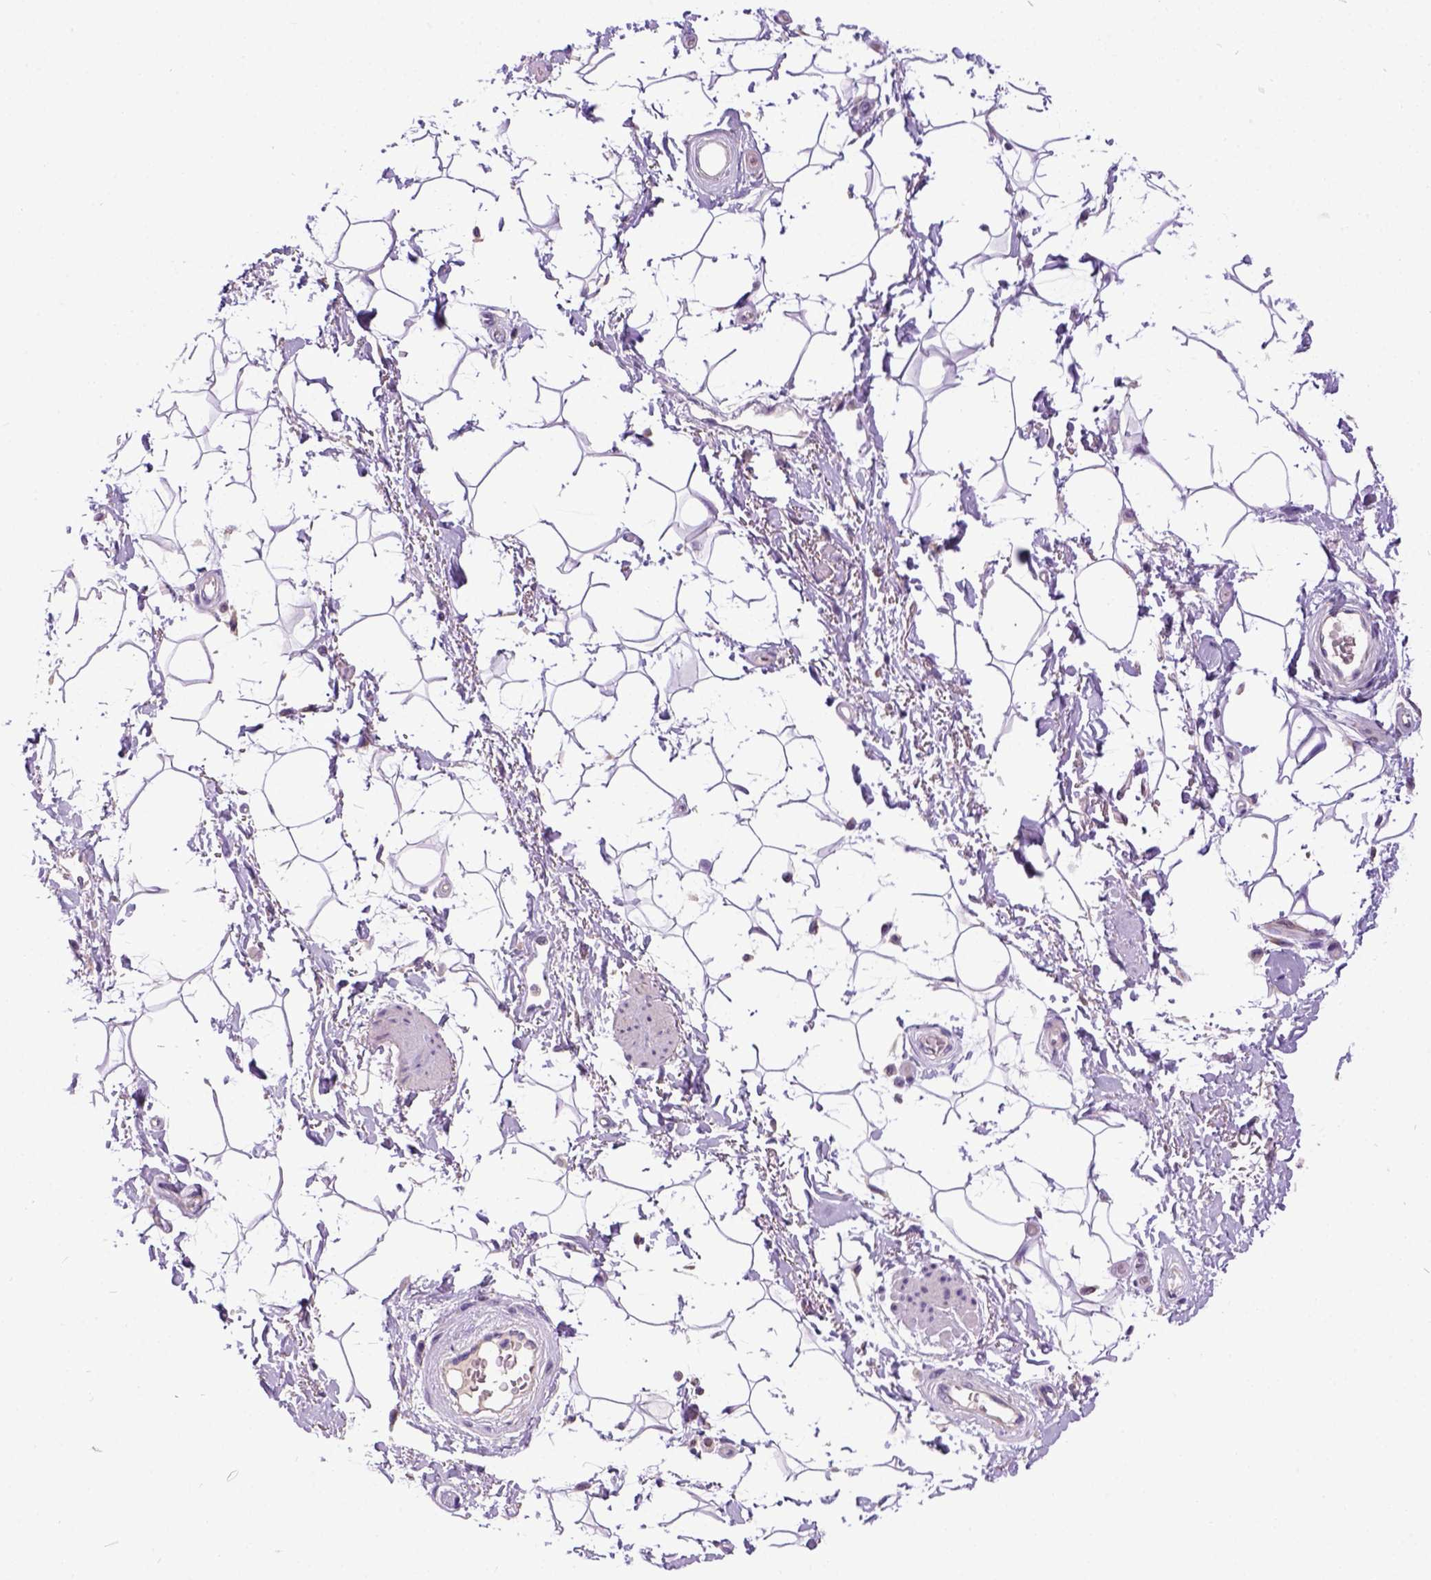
{"staining": {"intensity": "negative", "quantity": "none", "location": "none"}, "tissue": "adipose tissue", "cell_type": "Adipocytes", "image_type": "normal", "snomed": [{"axis": "morphology", "description": "Normal tissue, NOS"}, {"axis": "topography", "description": "Anal"}, {"axis": "topography", "description": "Peripheral nerve tissue"}], "caption": "DAB immunohistochemical staining of unremarkable adipose tissue exhibits no significant positivity in adipocytes. Brightfield microscopy of IHC stained with DAB (brown) and hematoxylin (blue), captured at high magnification.", "gene": "NEK5", "patient": {"sex": "male", "age": 51}}